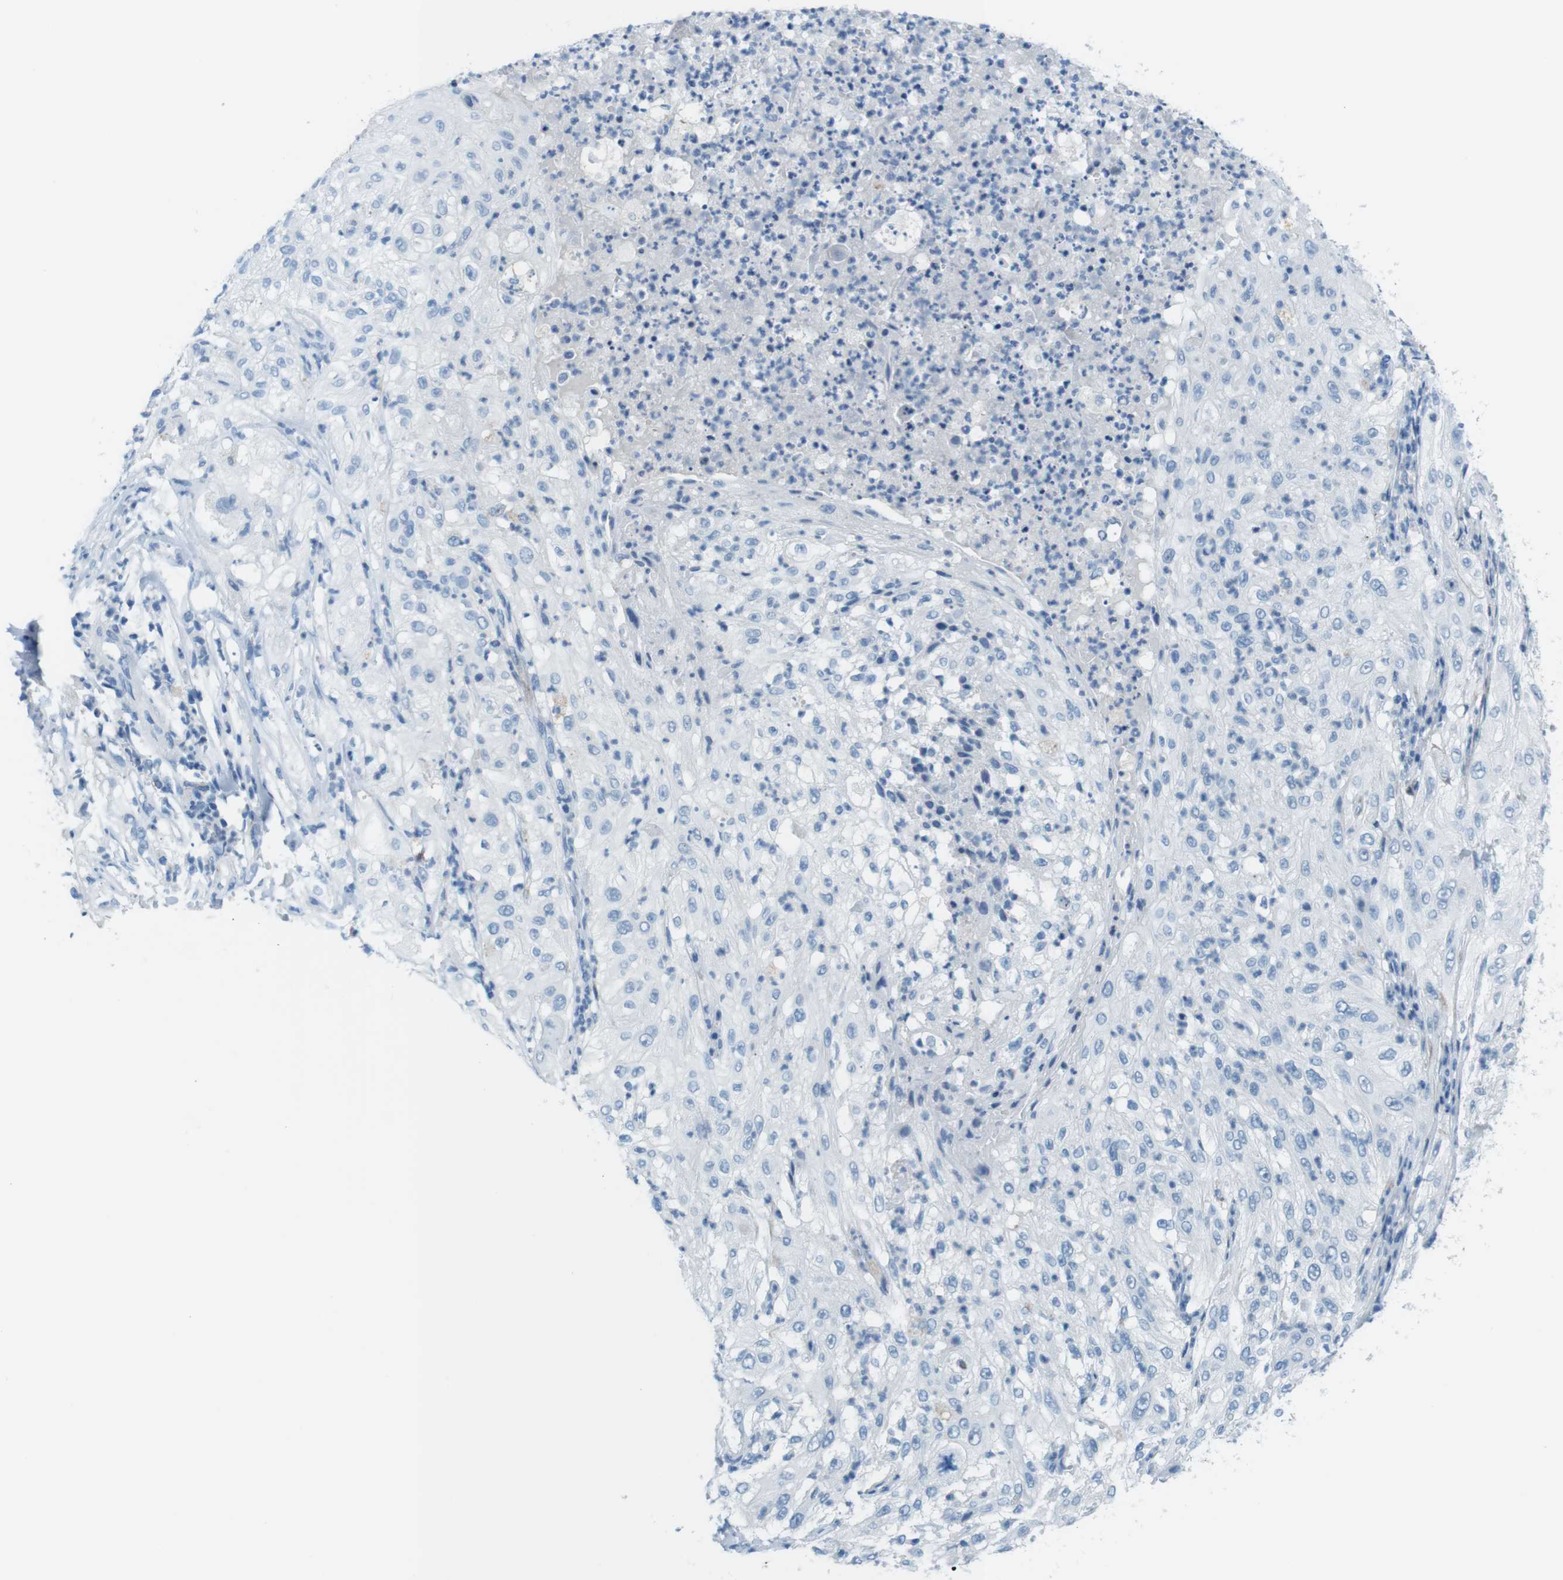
{"staining": {"intensity": "negative", "quantity": "none", "location": "none"}, "tissue": "lung cancer", "cell_type": "Tumor cells", "image_type": "cancer", "snomed": [{"axis": "morphology", "description": "Inflammation, NOS"}, {"axis": "morphology", "description": "Squamous cell carcinoma, NOS"}, {"axis": "topography", "description": "Lymph node"}, {"axis": "topography", "description": "Soft tissue"}, {"axis": "topography", "description": "Lung"}], "caption": "Lung cancer was stained to show a protein in brown. There is no significant staining in tumor cells.", "gene": "MYH9", "patient": {"sex": "male", "age": 66}}